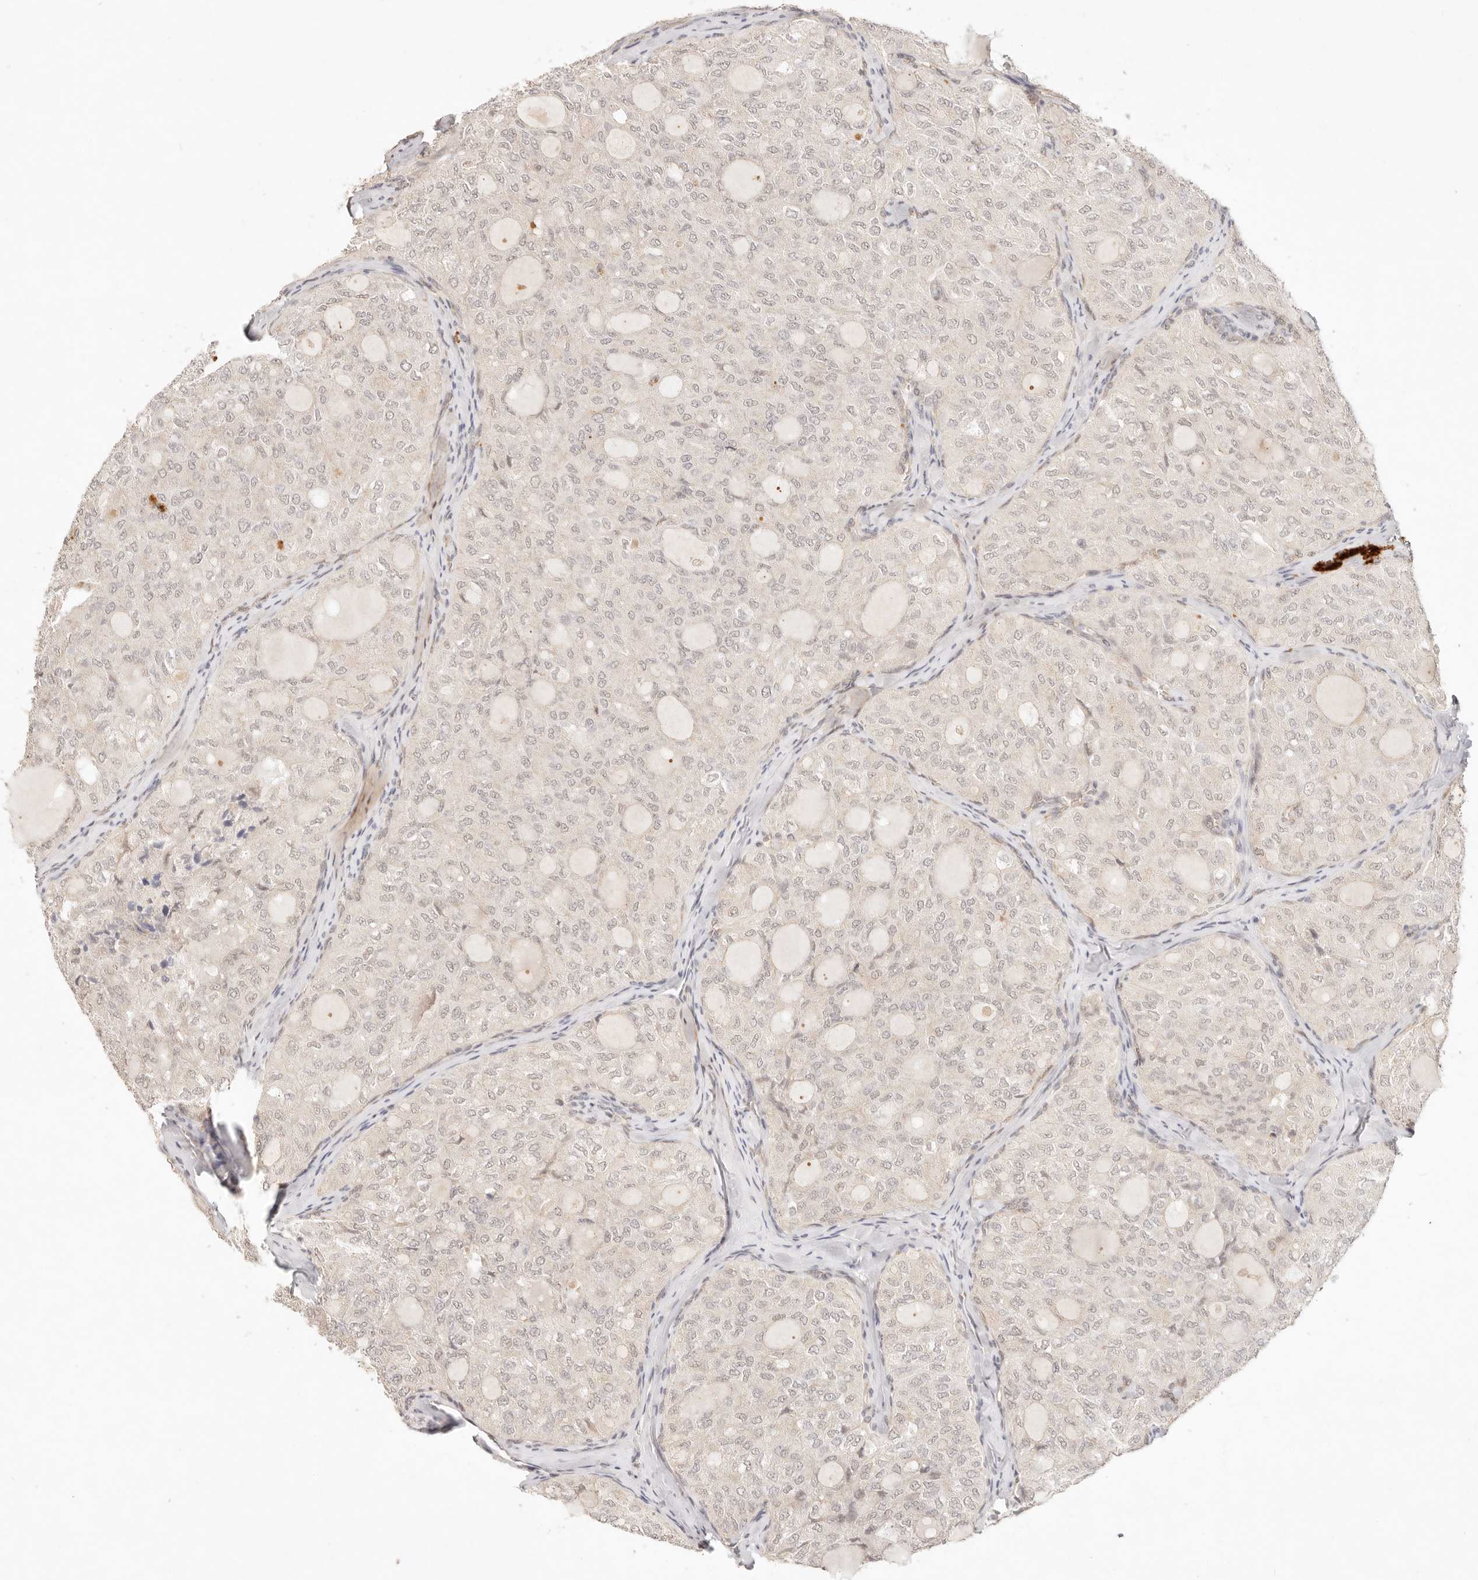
{"staining": {"intensity": "negative", "quantity": "none", "location": "none"}, "tissue": "thyroid cancer", "cell_type": "Tumor cells", "image_type": "cancer", "snomed": [{"axis": "morphology", "description": "Follicular adenoma carcinoma, NOS"}, {"axis": "topography", "description": "Thyroid gland"}], "caption": "Immunohistochemical staining of human thyroid cancer (follicular adenoma carcinoma) shows no significant staining in tumor cells.", "gene": "GPR156", "patient": {"sex": "male", "age": 75}}